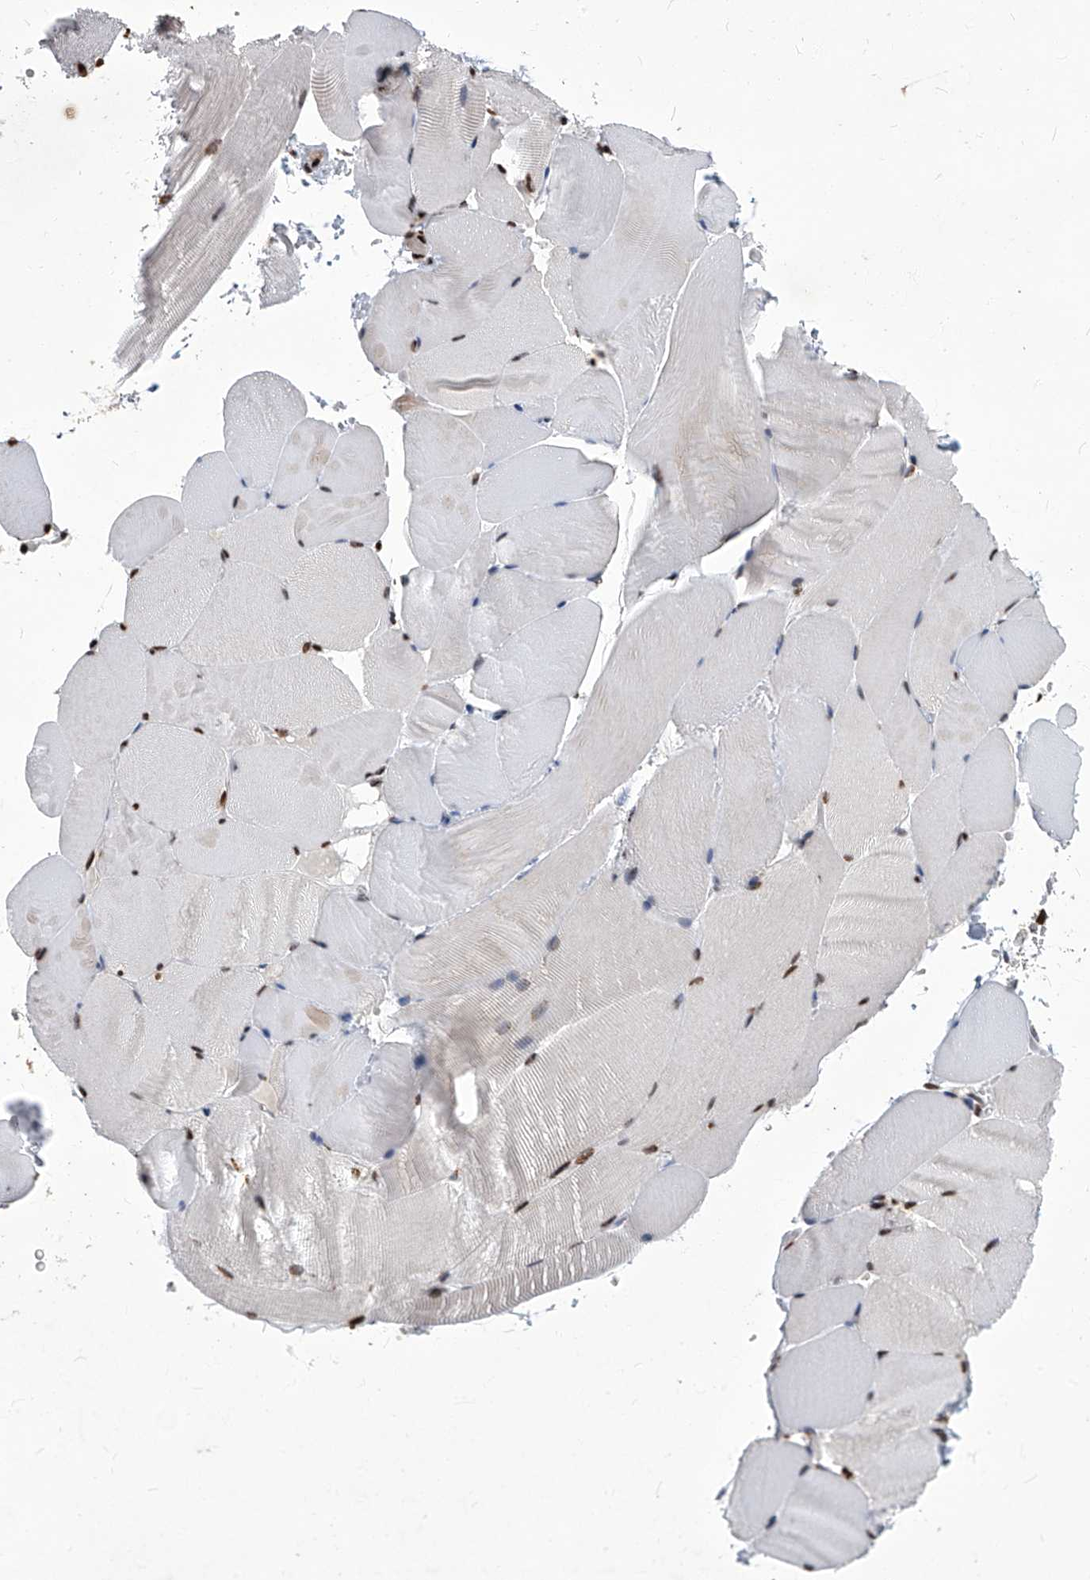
{"staining": {"intensity": "weak", "quantity": ">75%", "location": "nuclear"}, "tissue": "skeletal muscle", "cell_type": "Myocytes", "image_type": "normal", "snomed": [{"axis": "morphology", "description": "Normal tissue, NOS"}, {"axis": "topography", "description": "Skeletal muscle"}, {"axis": "topography", "description": "Parathyroid gland"}], "caption": "Immunohistochemistry of normal human skeletal muscle reveals low levels of weak nuclear staining in about >75% of myocytes.", "gene": "HBP1", "patient": {"sex": "female", "age": 37}}